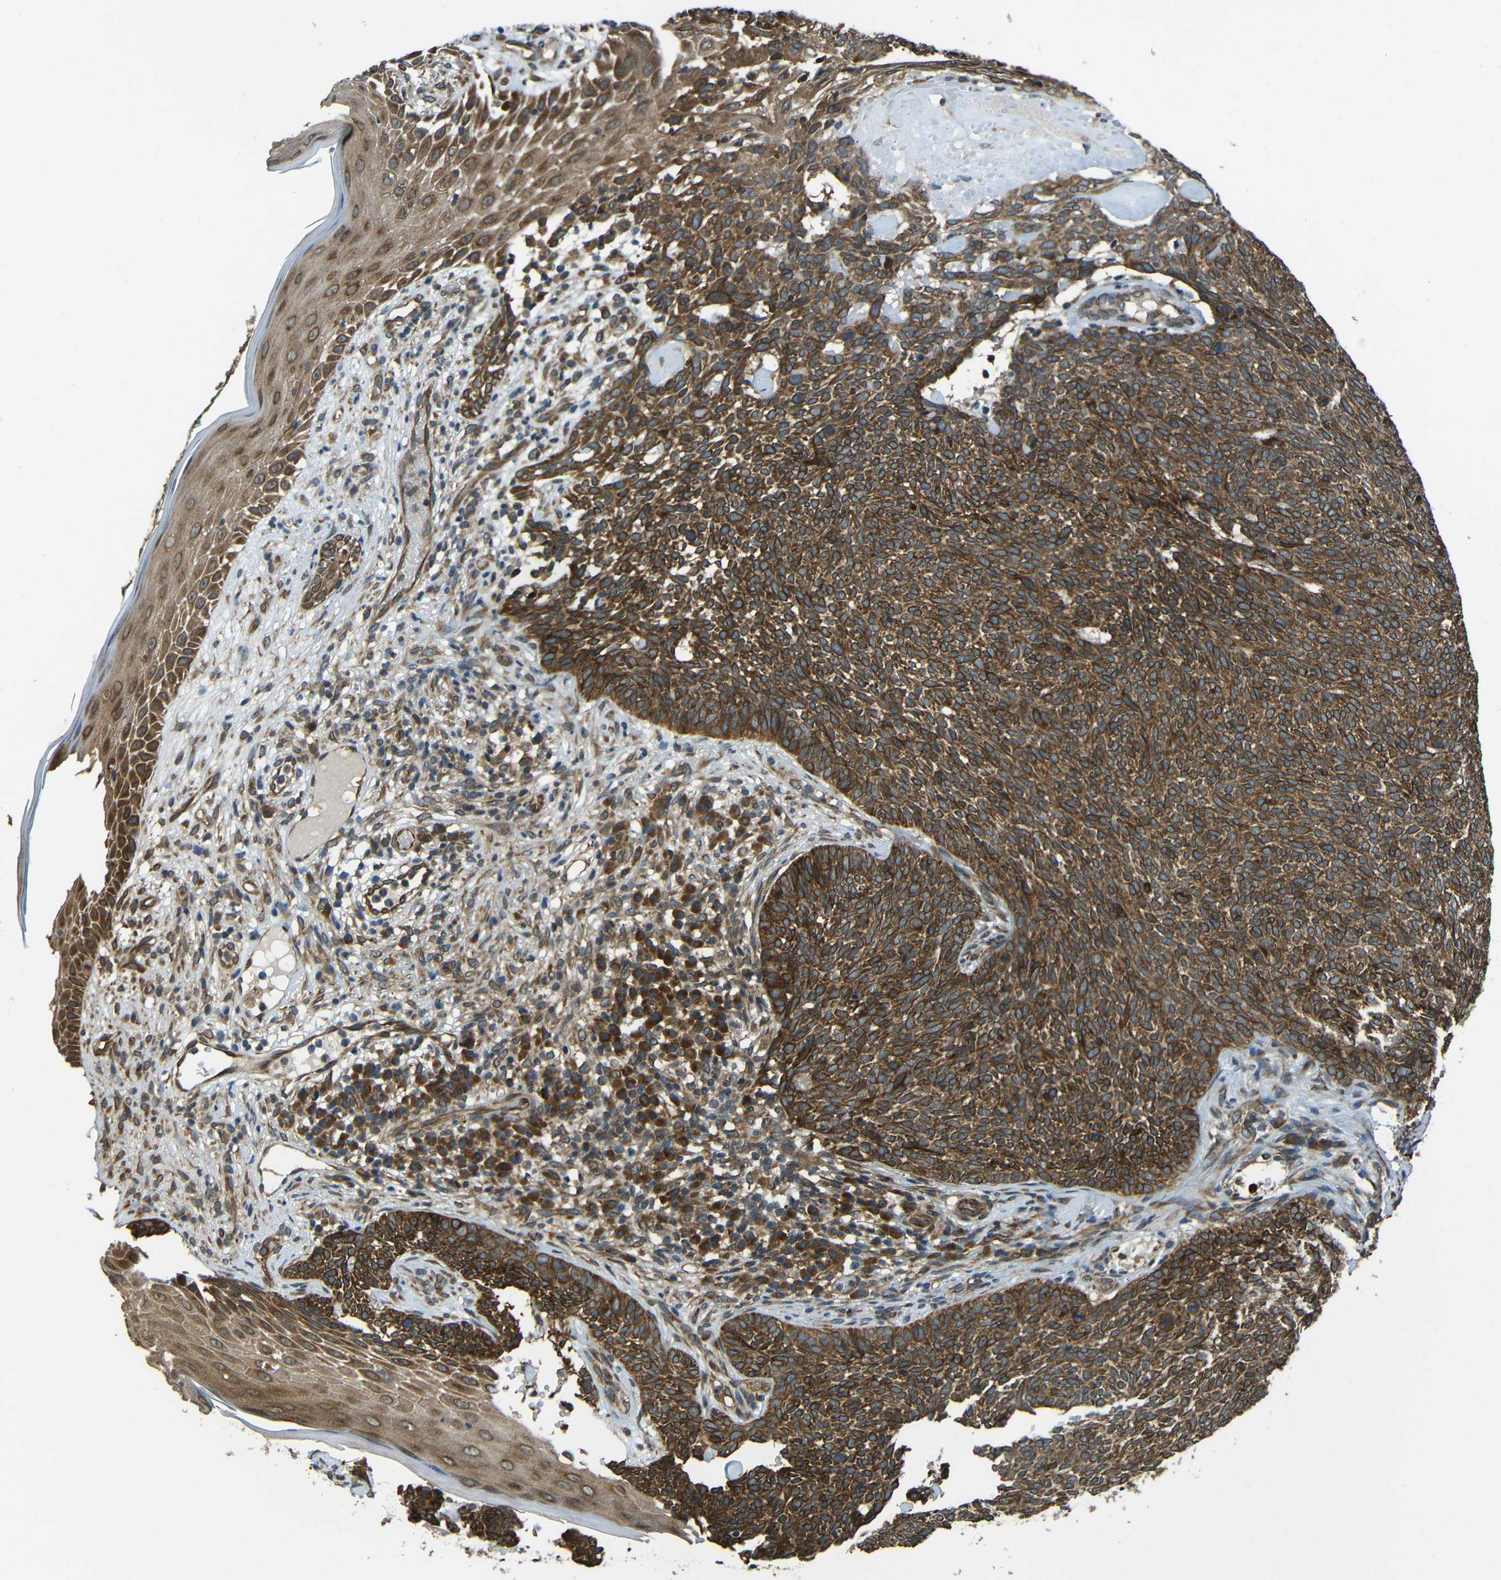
{"staining": {"intensity": "strong", "quantity": "25%-75%", "location": "cytoplasmic/membranous"}, "tissue": "skin cancer", "cell_type": "Tumor cells", "image_type": "cancer", "snomed": [{"axis": "morphology", "description": "Basal cell carcinoma"}, {"axis": "topography", "description": "Skin"}], "caption": "Immunohistochemistry of human skin basal cell carcinoma exhibits high levels of strong cytoplasmic/membranous expression in about 25%-75% of tumor cells.", "gene": "VAPB", "patient": {"sex": "female", "age": 84}}